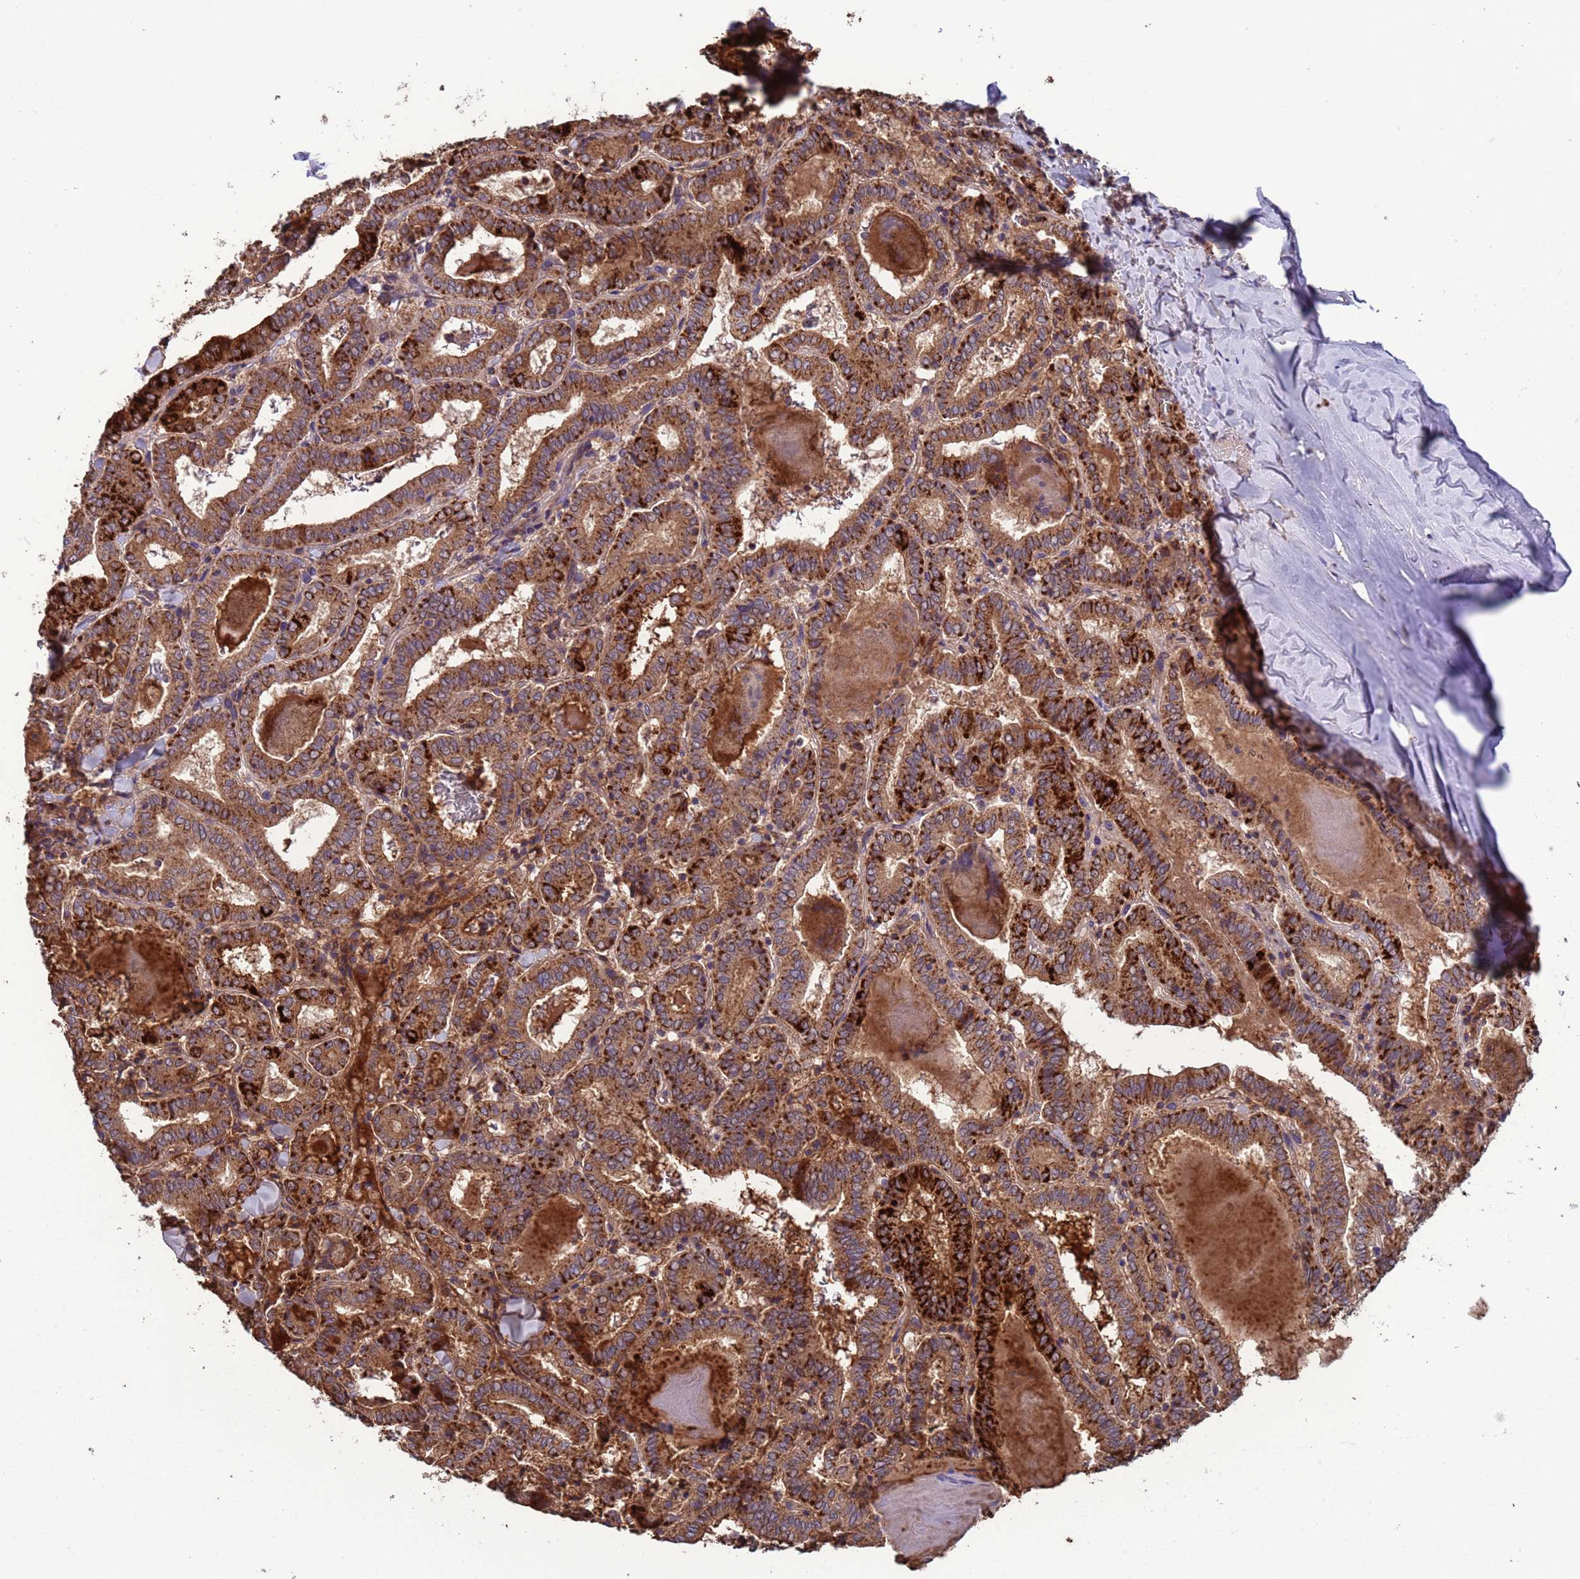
{"staining": {"intensity": "strong", "quantity": ">75%", "location": "cytoplasmic/membranous"}, "tissue": "thyroid cancer", "cell_type": "Tumor cells", "image_type": "cancer", "snomed": [{"axis": "morphology", "description": "Papillary adenocarcinoma, NOS"}, {"axis": "topography", "description": "Thyroid gland"}], "caption": "Immunohistochemistry photomicrograph of human thyroid cancer stained for a protein (brown), which displays high levels of strong cytoplasmic/membranous positivity in about >75% of tumor cells.", "gene": "ACAD8", "patient": {"sex": "female", "age": 72}}